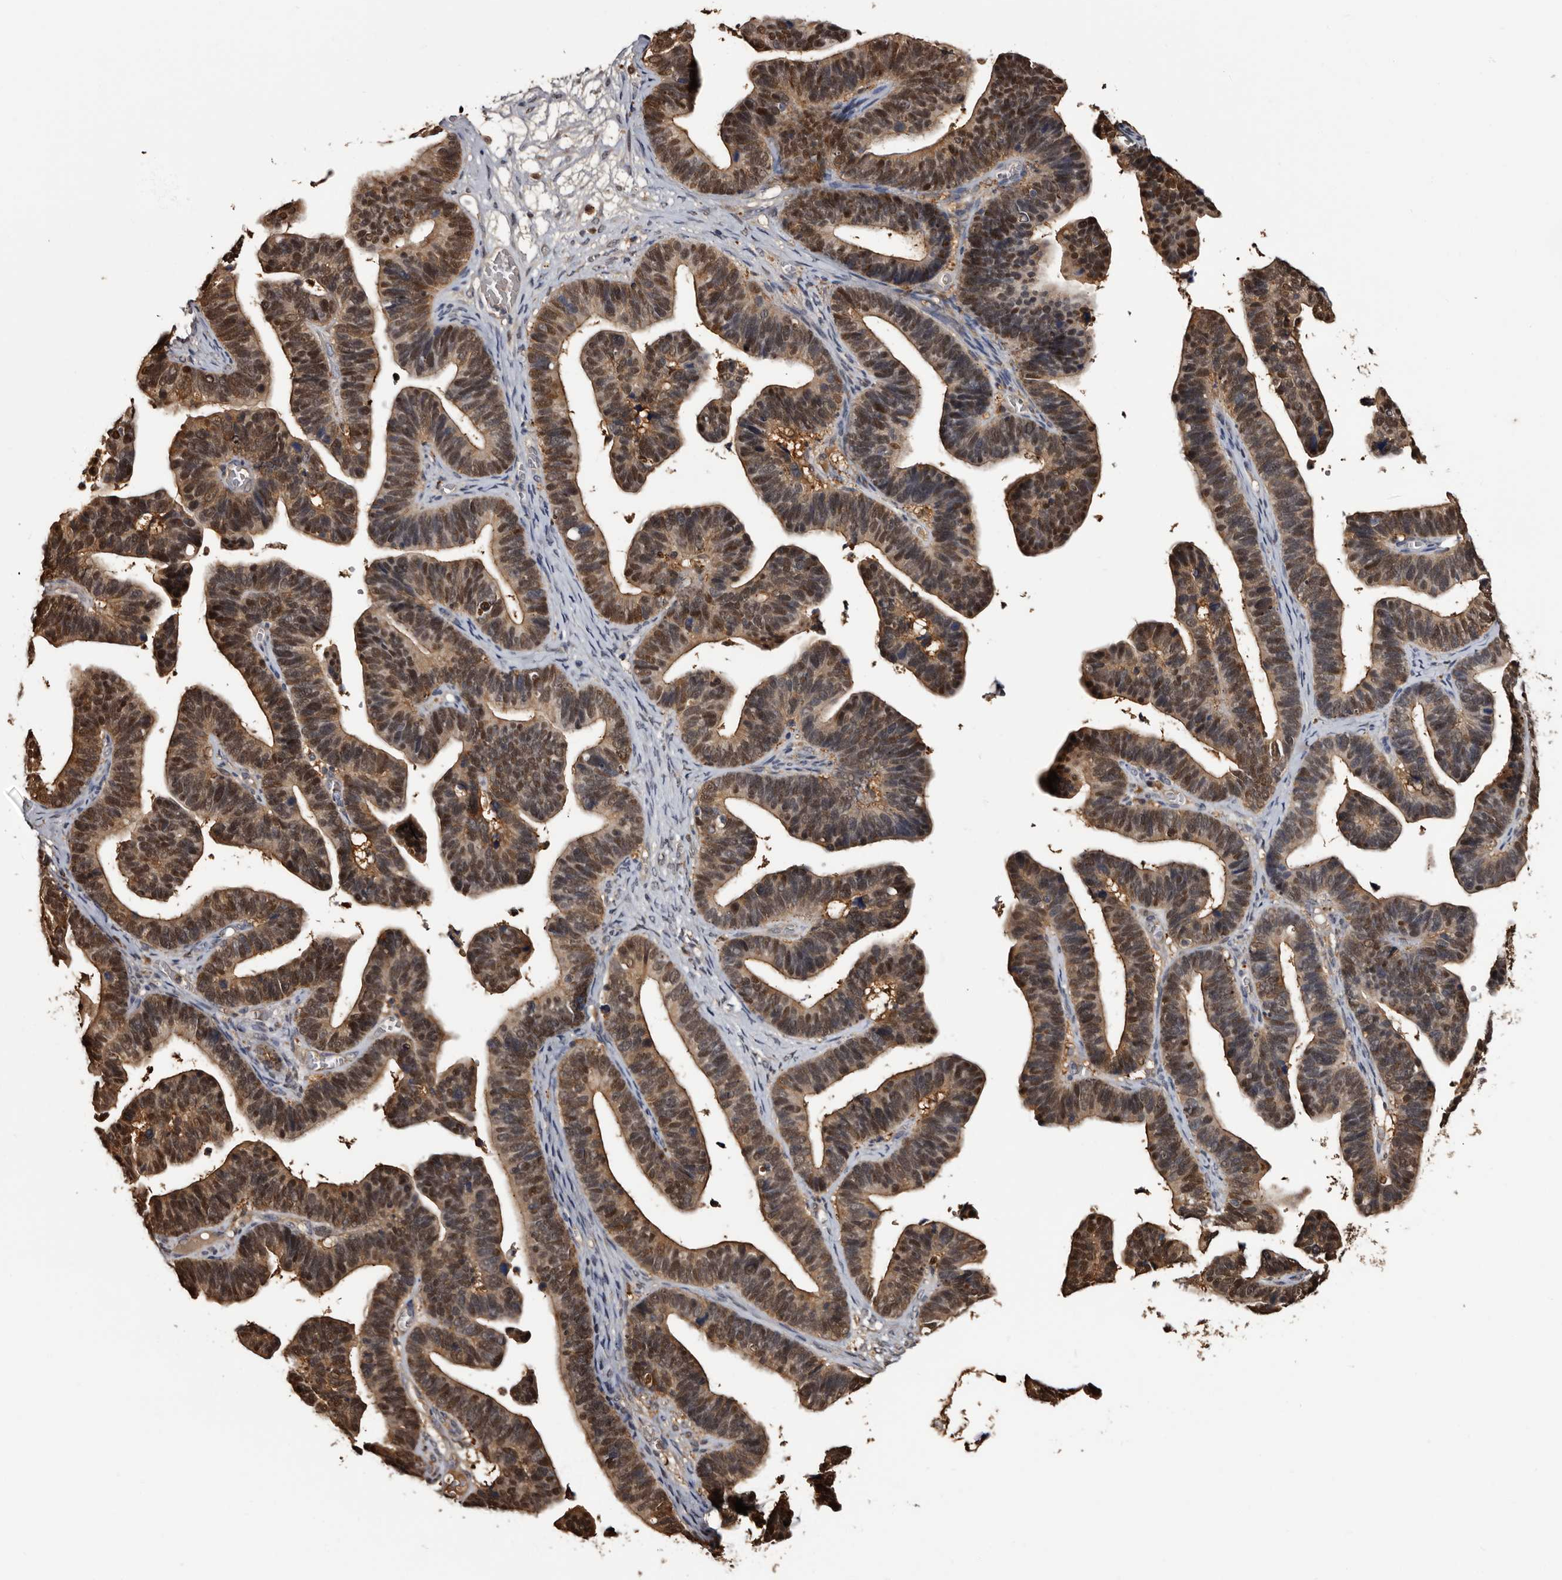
{"staining": {"intensity": "moderate", "quantity": ">75%", "location": "cytoplasmic/membranous,nuclear"}, "tissue": "ovarian cancer", "cell_type": "Tumor cells", "image_type": "cancer", "snomed": [{"axis": "morphology", "description": "Cystadenocarcinoma, serous, NOS"}, {"axis": "topography", "description": "Ovary"}], "caption": "A medium amount of moderate cytoplasmic/membranous and nuclear staining is seen in about >75% of tumor cells in ovarian cancer (serous cystadenocarcinoma) tissue.", "gene": "DNPH1", "patient": {"sex": "female", "age": 56}}